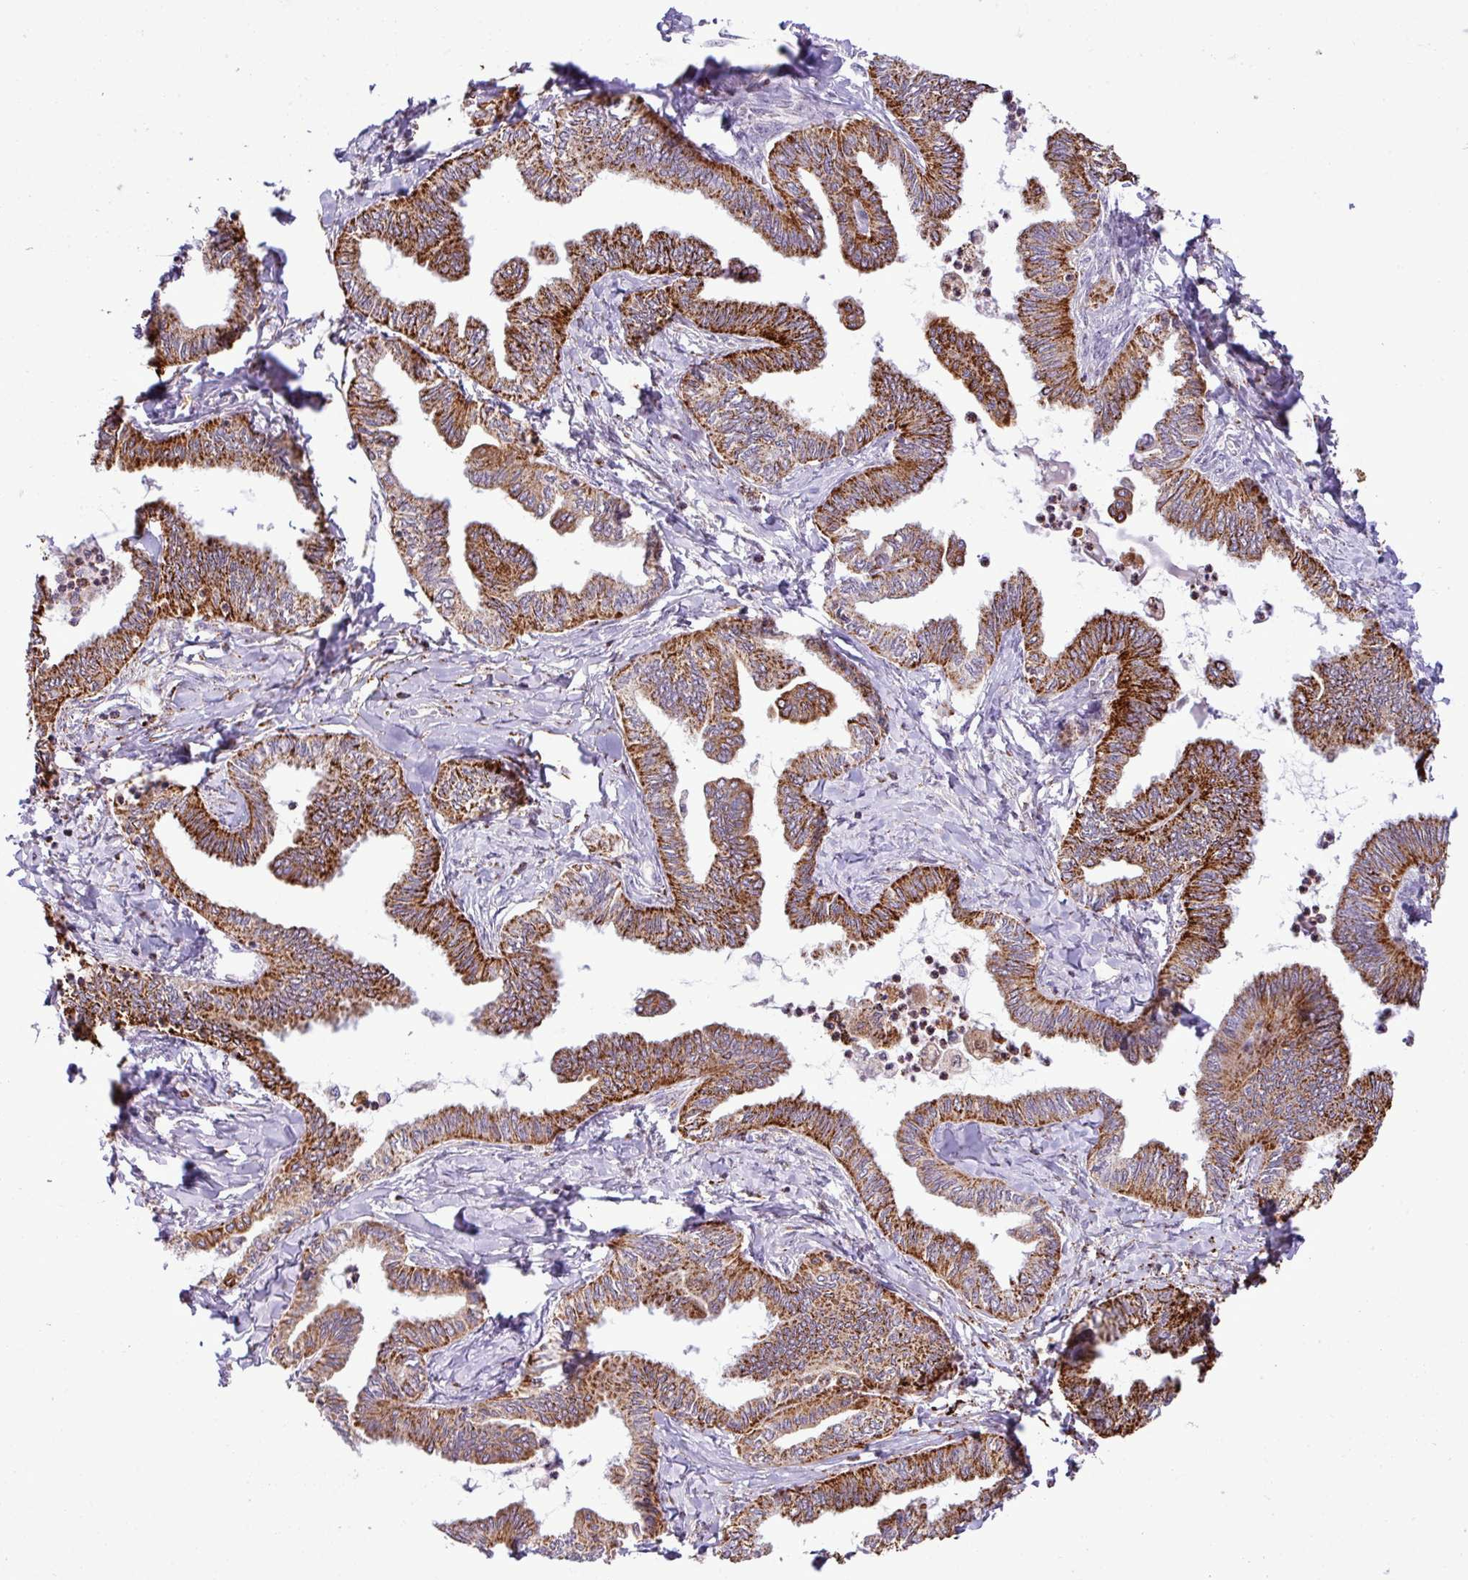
{"staining": {"intensity": "strong", "quantity": ">75%", "location": "cytoplasmic/membranous"}, "tissue": "ovarian cancer", "cell_type": "Tumor cells", "image_type": "cancer", "snomed": [{"axis": "morphology", "description": "Carcinoma, endometroid"}, {"axis": "topography", "description": "Ovary"}], "caption": "A brown stain shows strong cytoplasmic/membranous expression of a protein in human ovarian endometroid carcinoma tumor cells.", "gene": "SGPP1", "patient": {"sex": "female", "age": 70}}